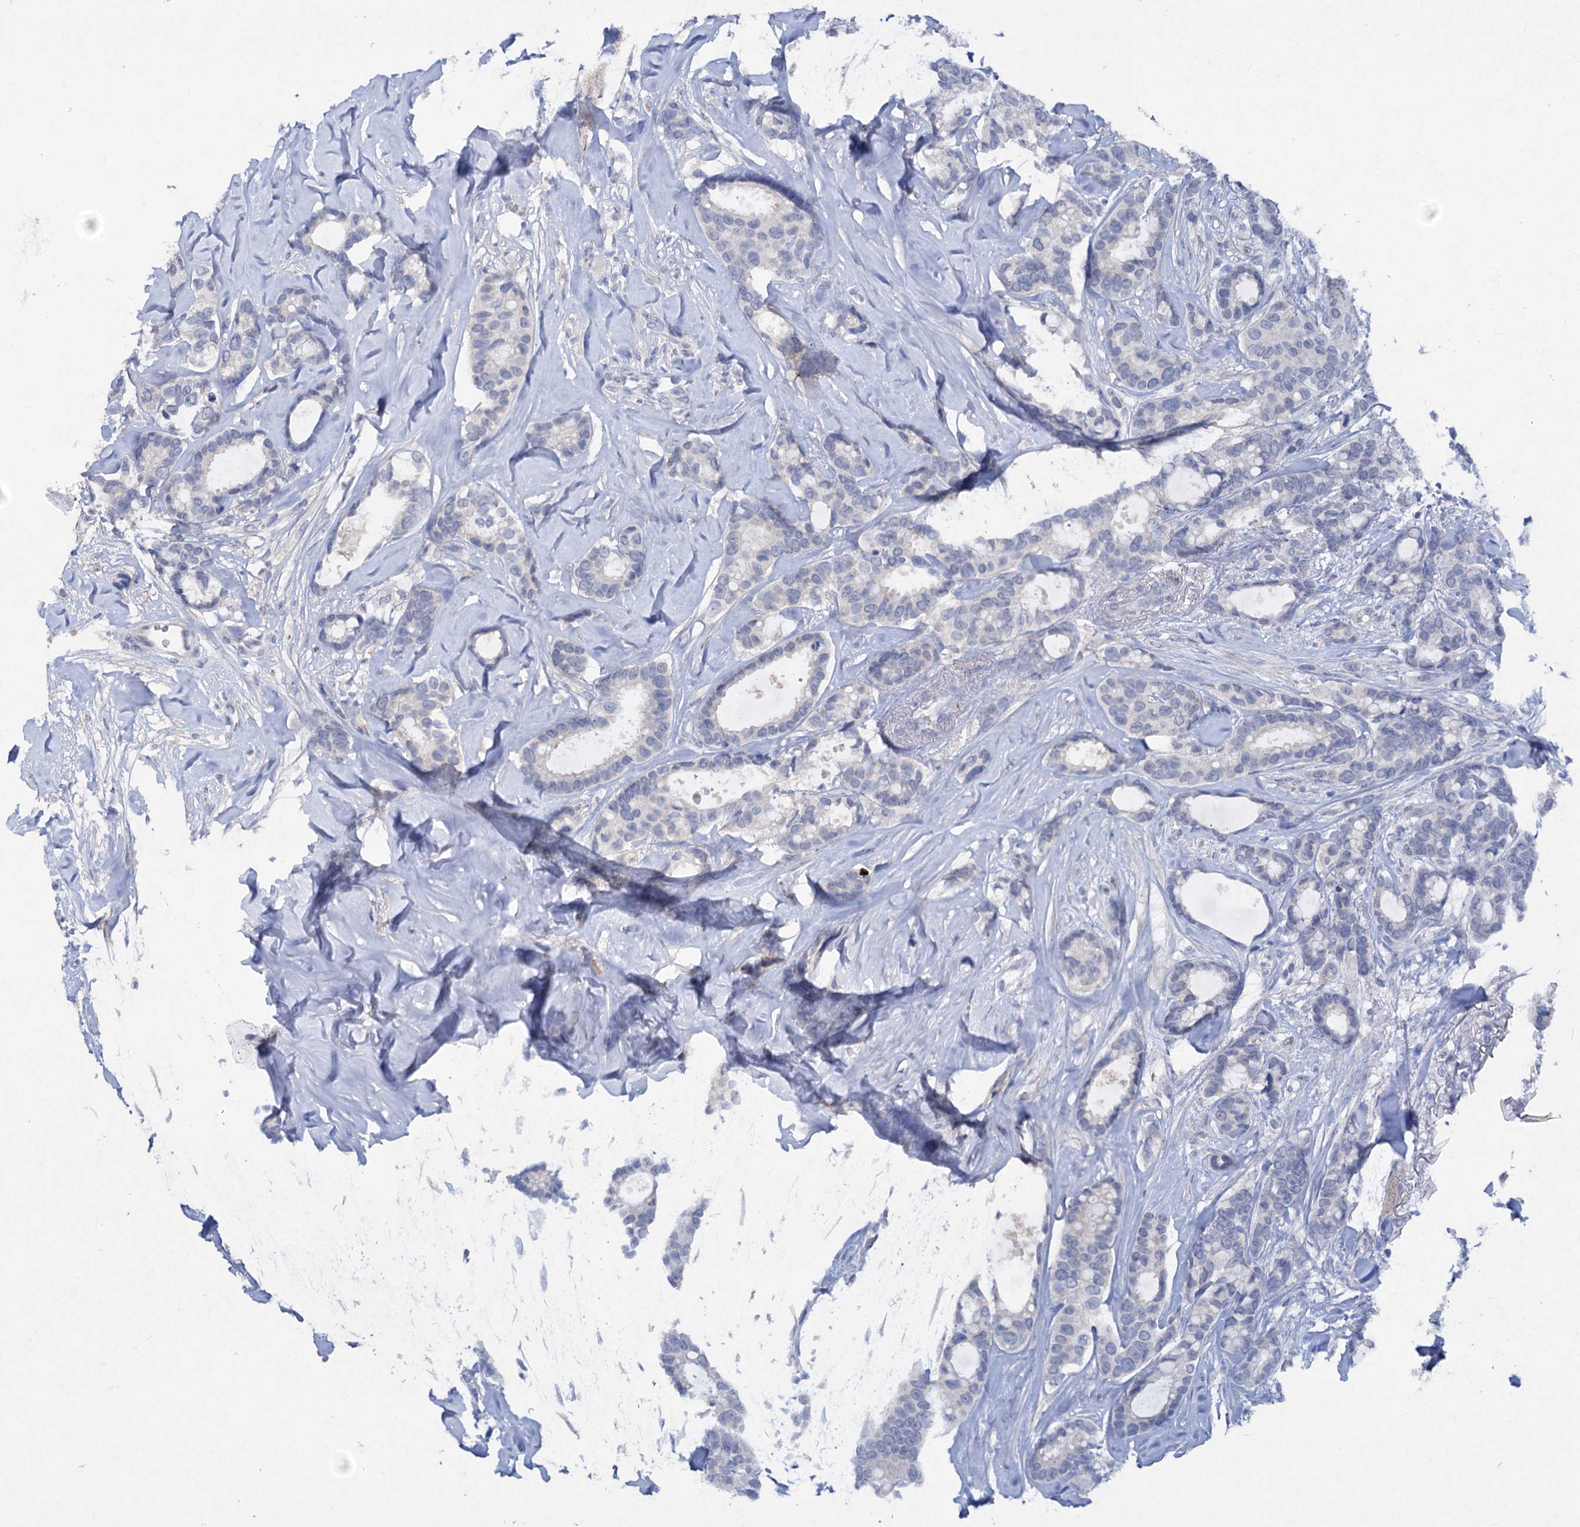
{"staining": {"intensity": "negative", "quantity": "none", "location": "none"}, "tissue": "breast cancer", "cell_type": "Tumor cells", "image_type": "cancer", "snomed": [{"axis": "morphology", "description": "Duct carcinoma"}, {"axis": "topography", "description": "Breast"}], "caption": "Tumor cells show no significant protein expression in breast invasive ductal carcinoma.", "gene": "ATP4A", "patient": {"sex": "female", "age": 87}}